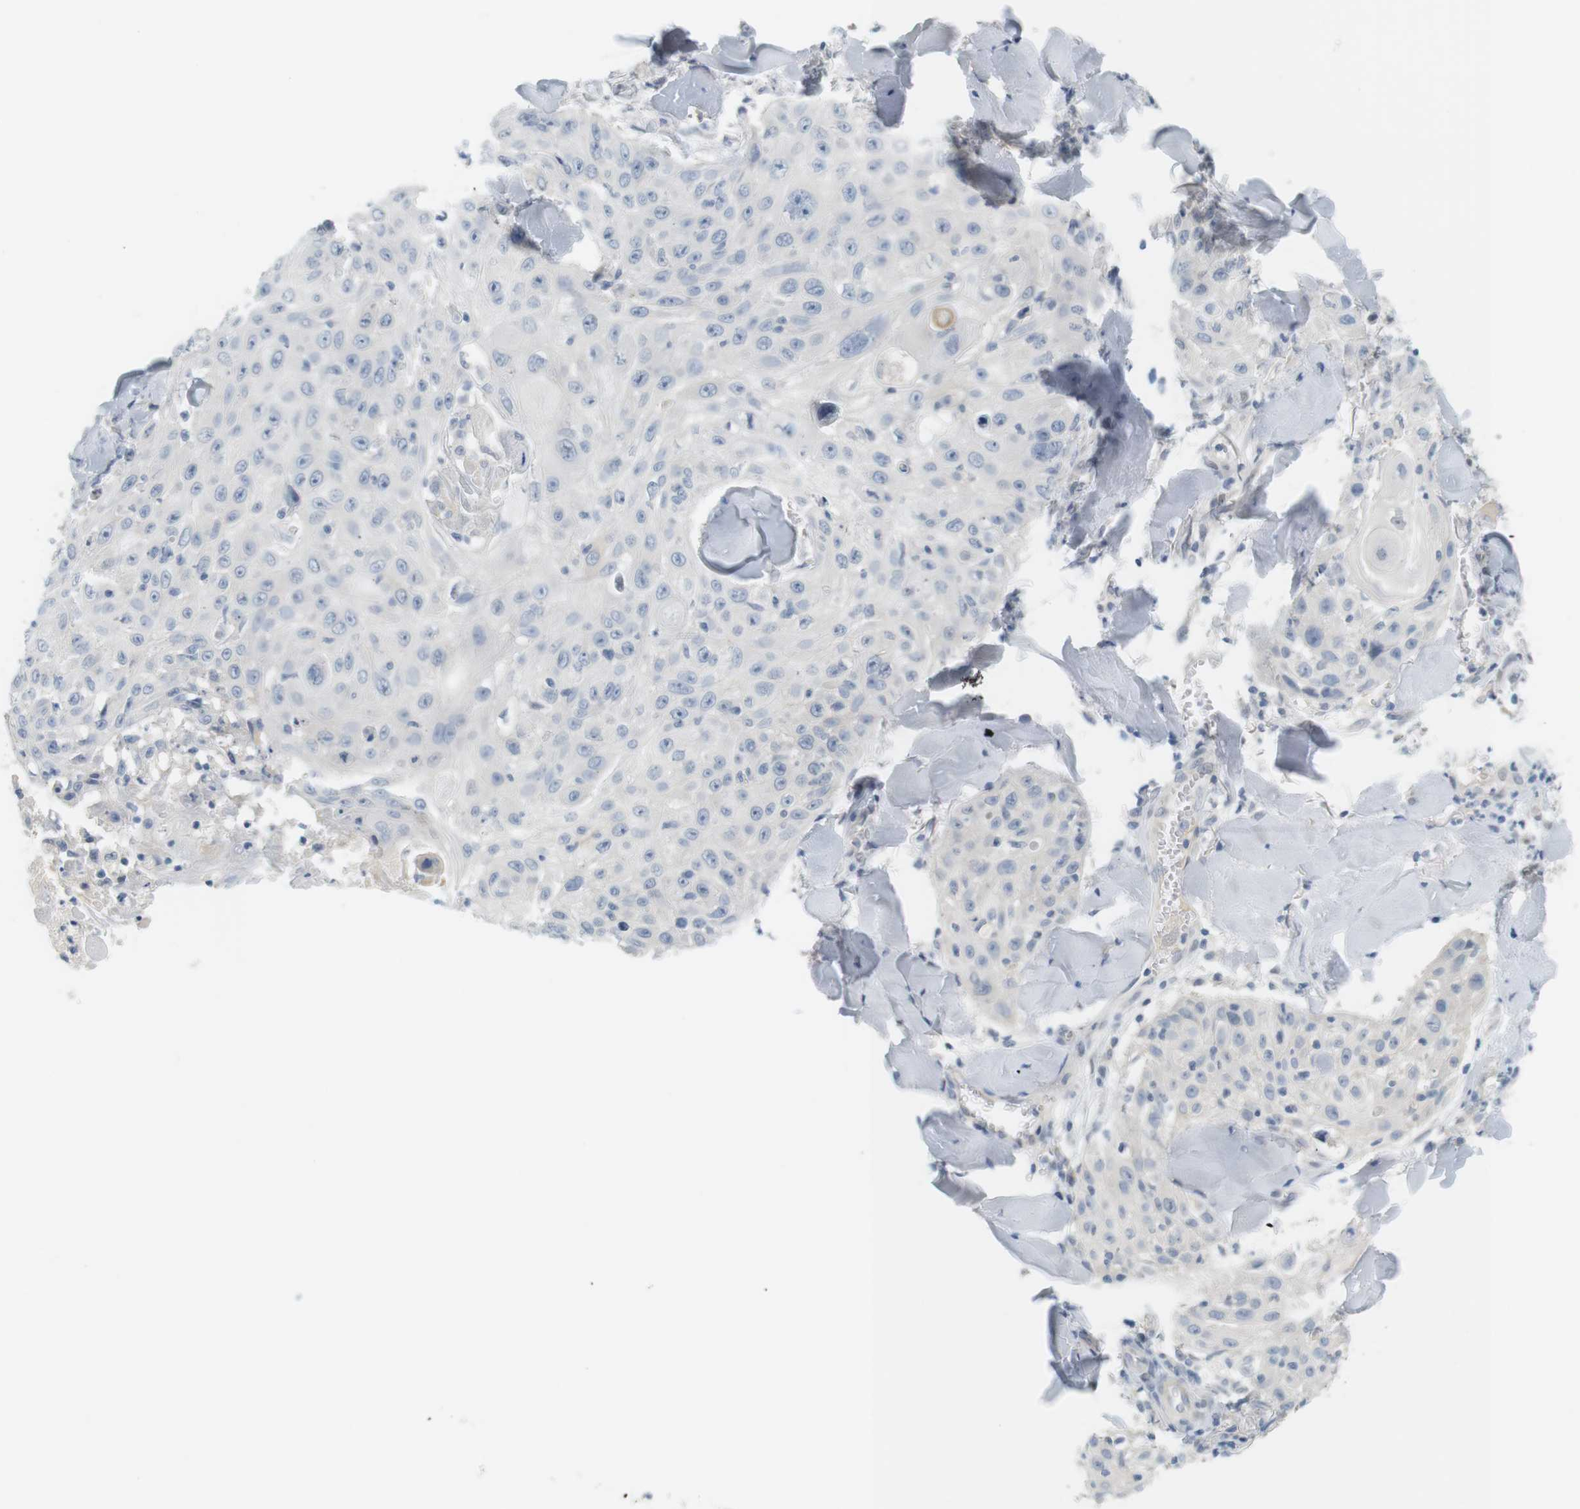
{"staining": {"intensity": "negative", "quantity": "none", "location": "none"}, "tissue": "skin cancer", "cell_type": "Tumor cells", "image_type": "cancer", "snomed": [{"axis": "morphology", "description": "Squamous cell carcinoma, NOS"}, {"axis": "topography", "description": "Skin"}], "caption": "Tumor cells show no significant protein expression in skin cancer (squamous cell carcinoma).", "gene": "CREB3L2", "patient": {"sex": "male", "age": 86}}